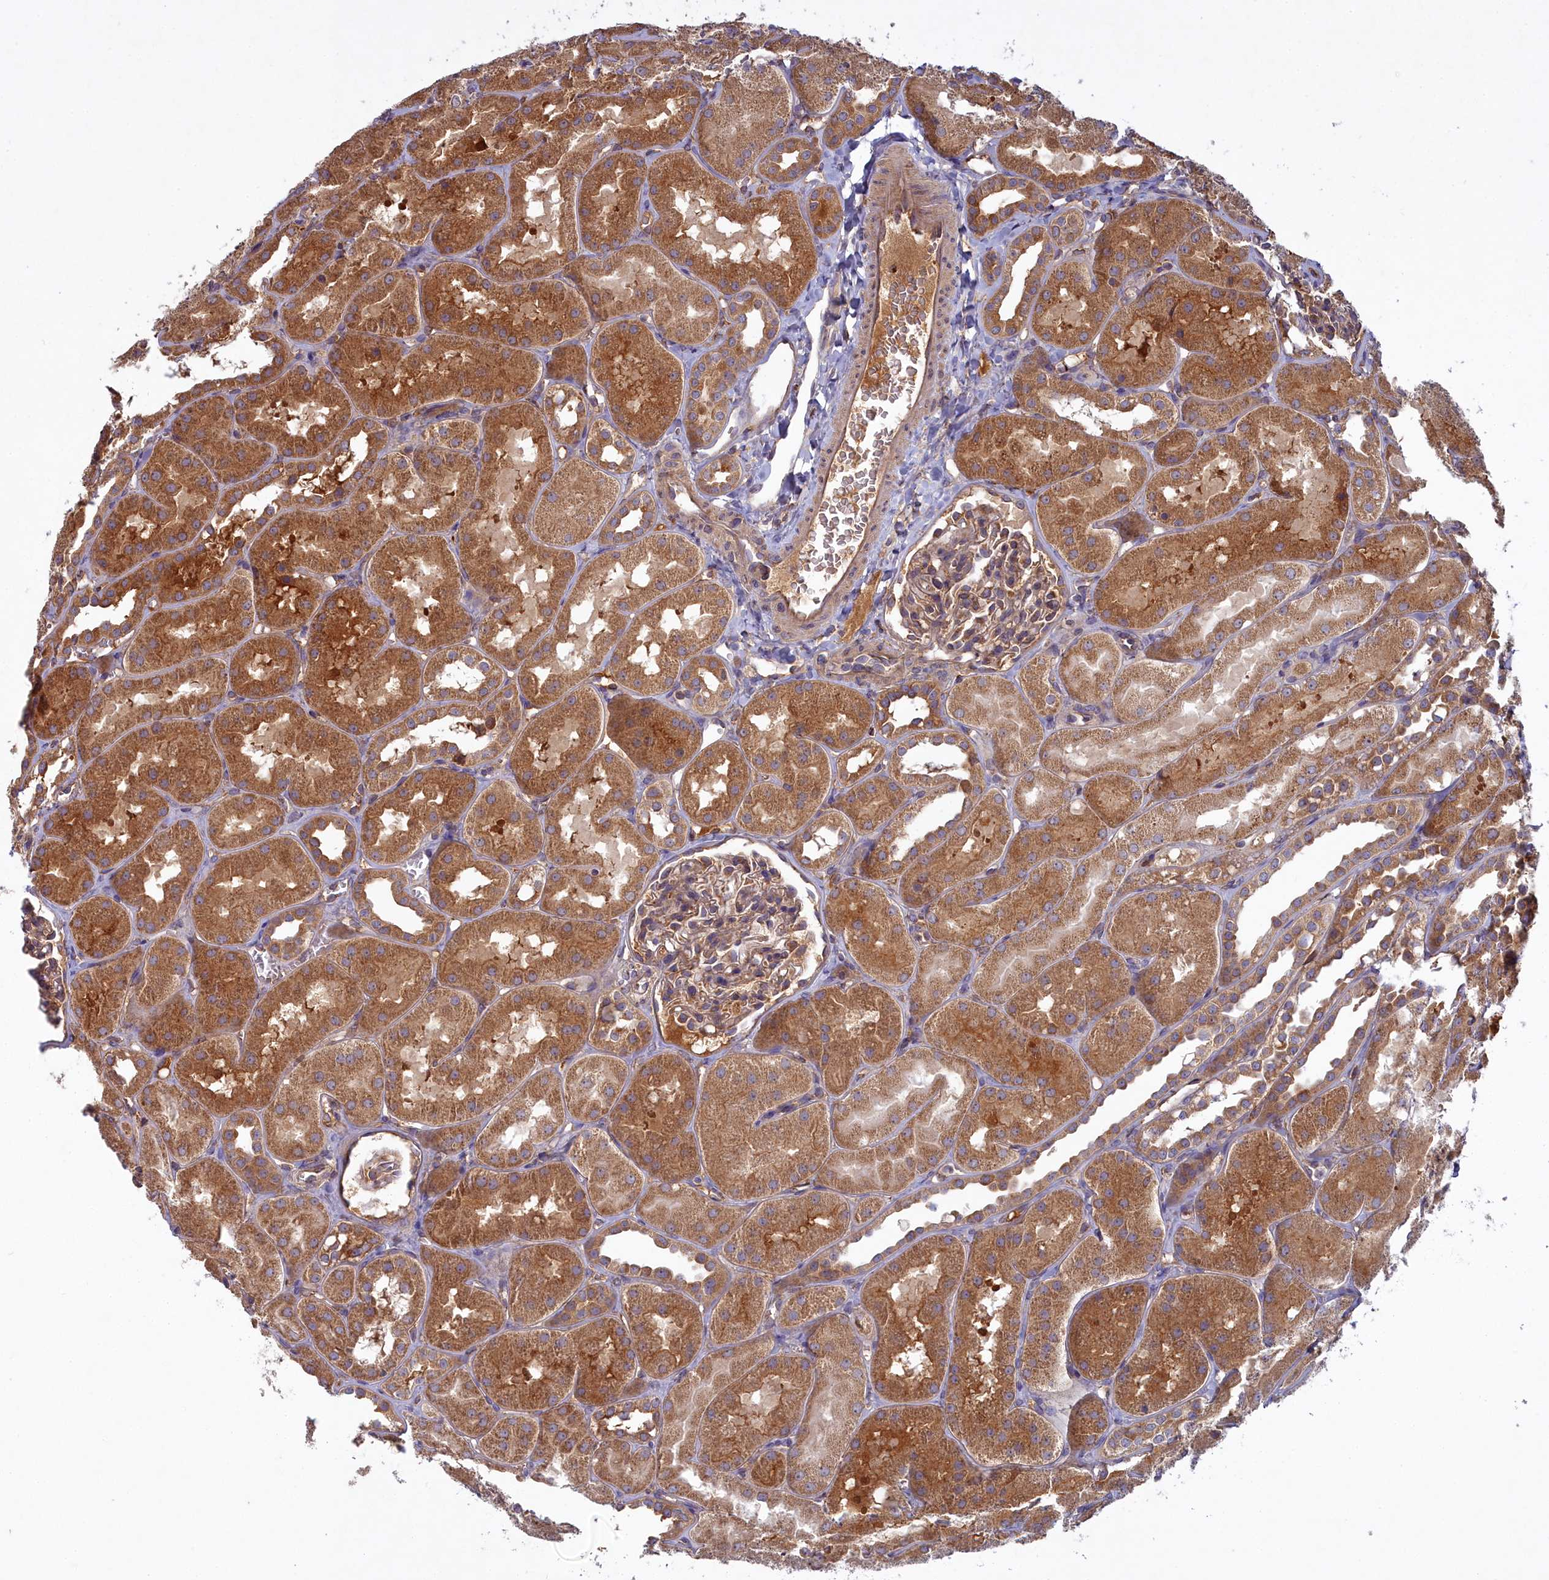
{"staining": {"intensity": "weak", "quantity": "25%-75%", "location": "cytoplasmic/membranous"}, "tissue": "kidney", "cell_type": "Cells in glomeruli", "image_type": "normal", "snomed": [{"axis": "morphology", "description": "Normal tissue, NOS"}, {"axis": "topography", "description": "Kidney"}, {"axis": "topography", "description": "Urinary bladder"}], "caption": "Kidney stained with a brown dye shows weak cytoplasmic/membranous positive expression in about 25%-75% of cells in glomeruli.", "gene": "CCDC167", "patient": {"sex": "male", "age": 16}}